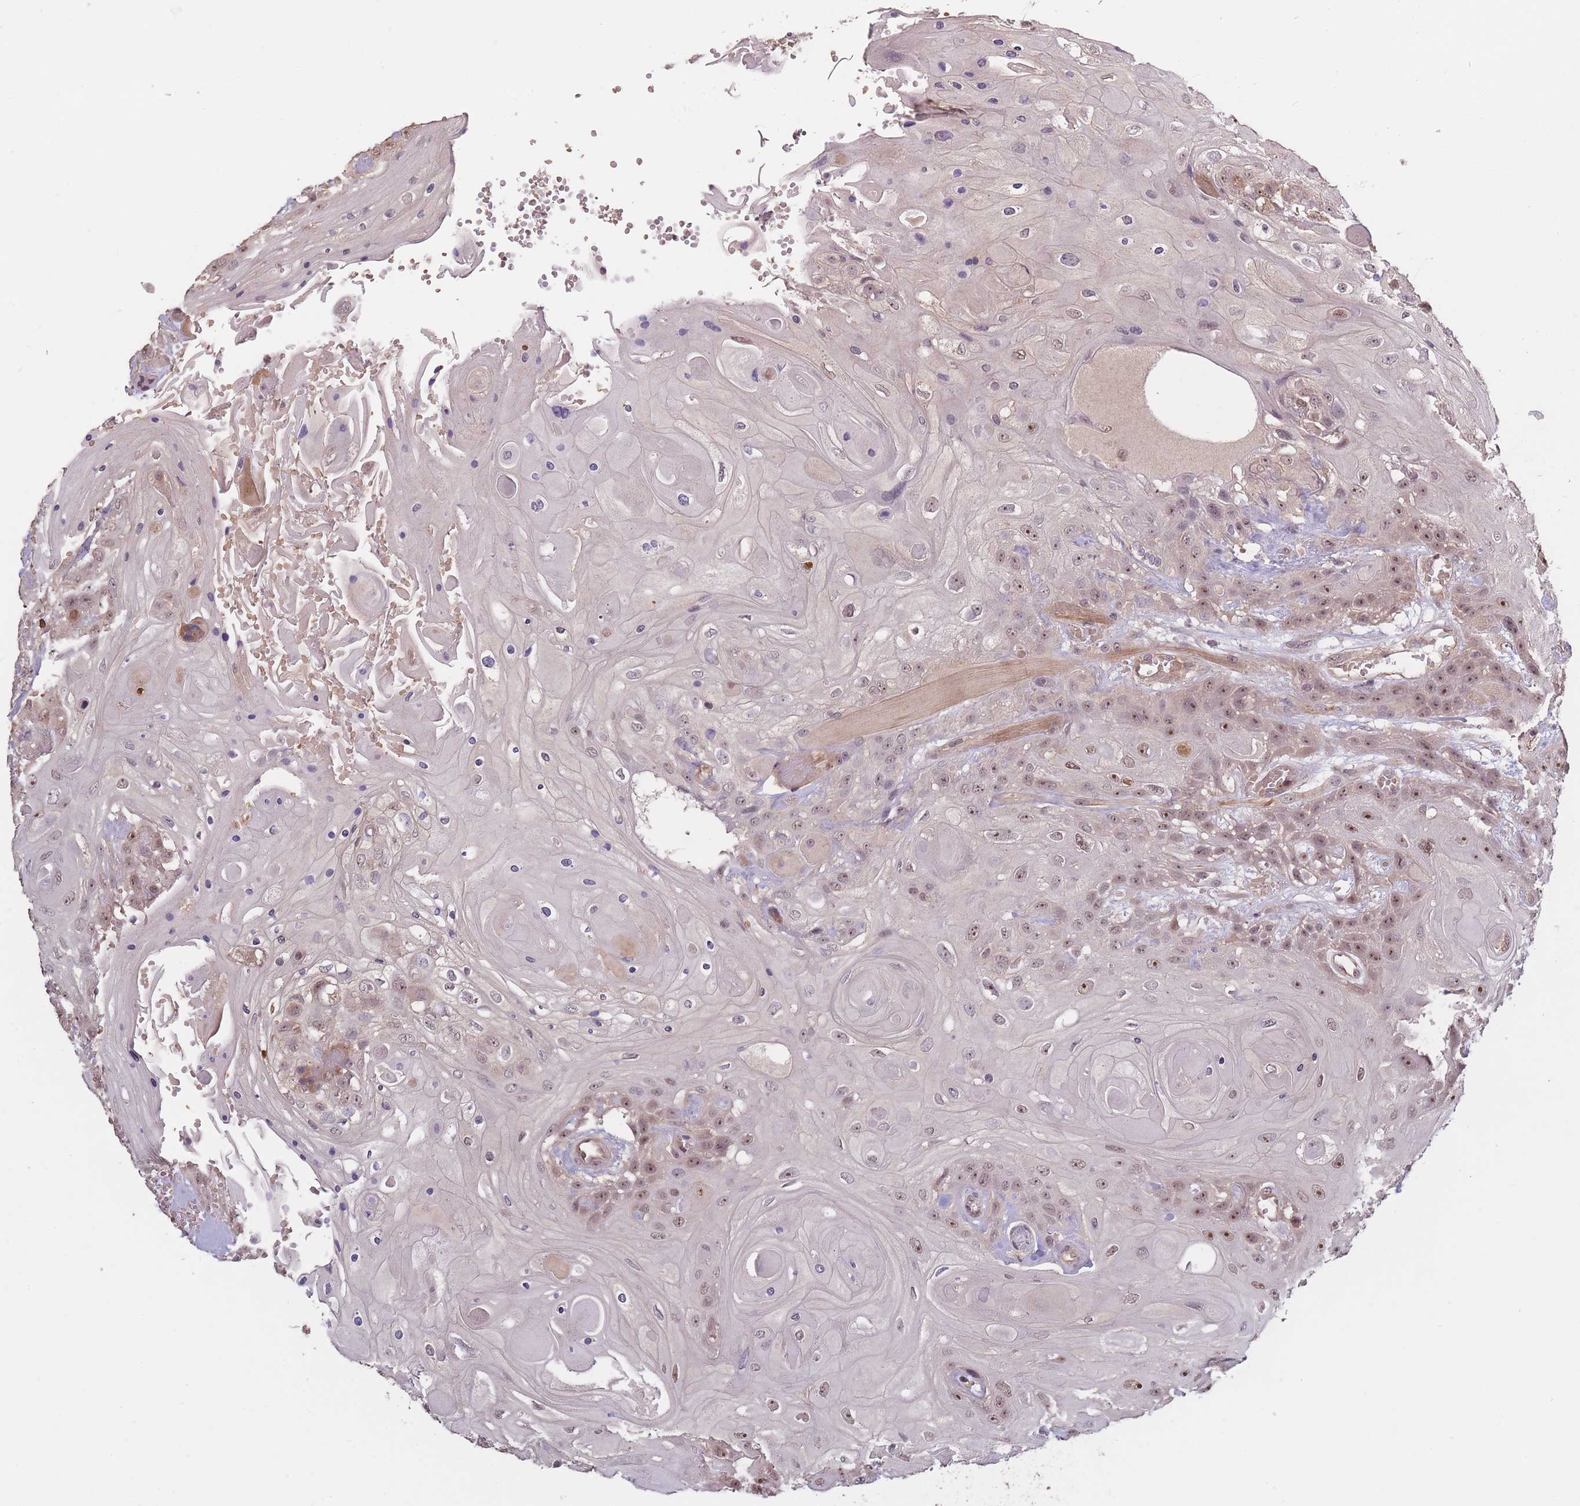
{"staining": {"intensity": "weak", "quantity": ">75%", "location": "nuclear"}, "tissue": "head and neck cancer", "cell_type": "Tumor cells", "image_type": "cancer", "snomed": [{"axis": "morphology", "description": "Squamous cell carcinoma, NOS"}, {"axis": "topography", "description": "Head-Neck"}], "caption": "Head and neck cancer (squamous cell carcinoma) was stained to show a protein in brown. There is low levels of weak nuclear staining in about >75% of tumor cells. (Brightfield microscopy of DAB IHC at high magnification).", "gene": "KIAA1755", "patient": {"sex": "female", "age": 43}}